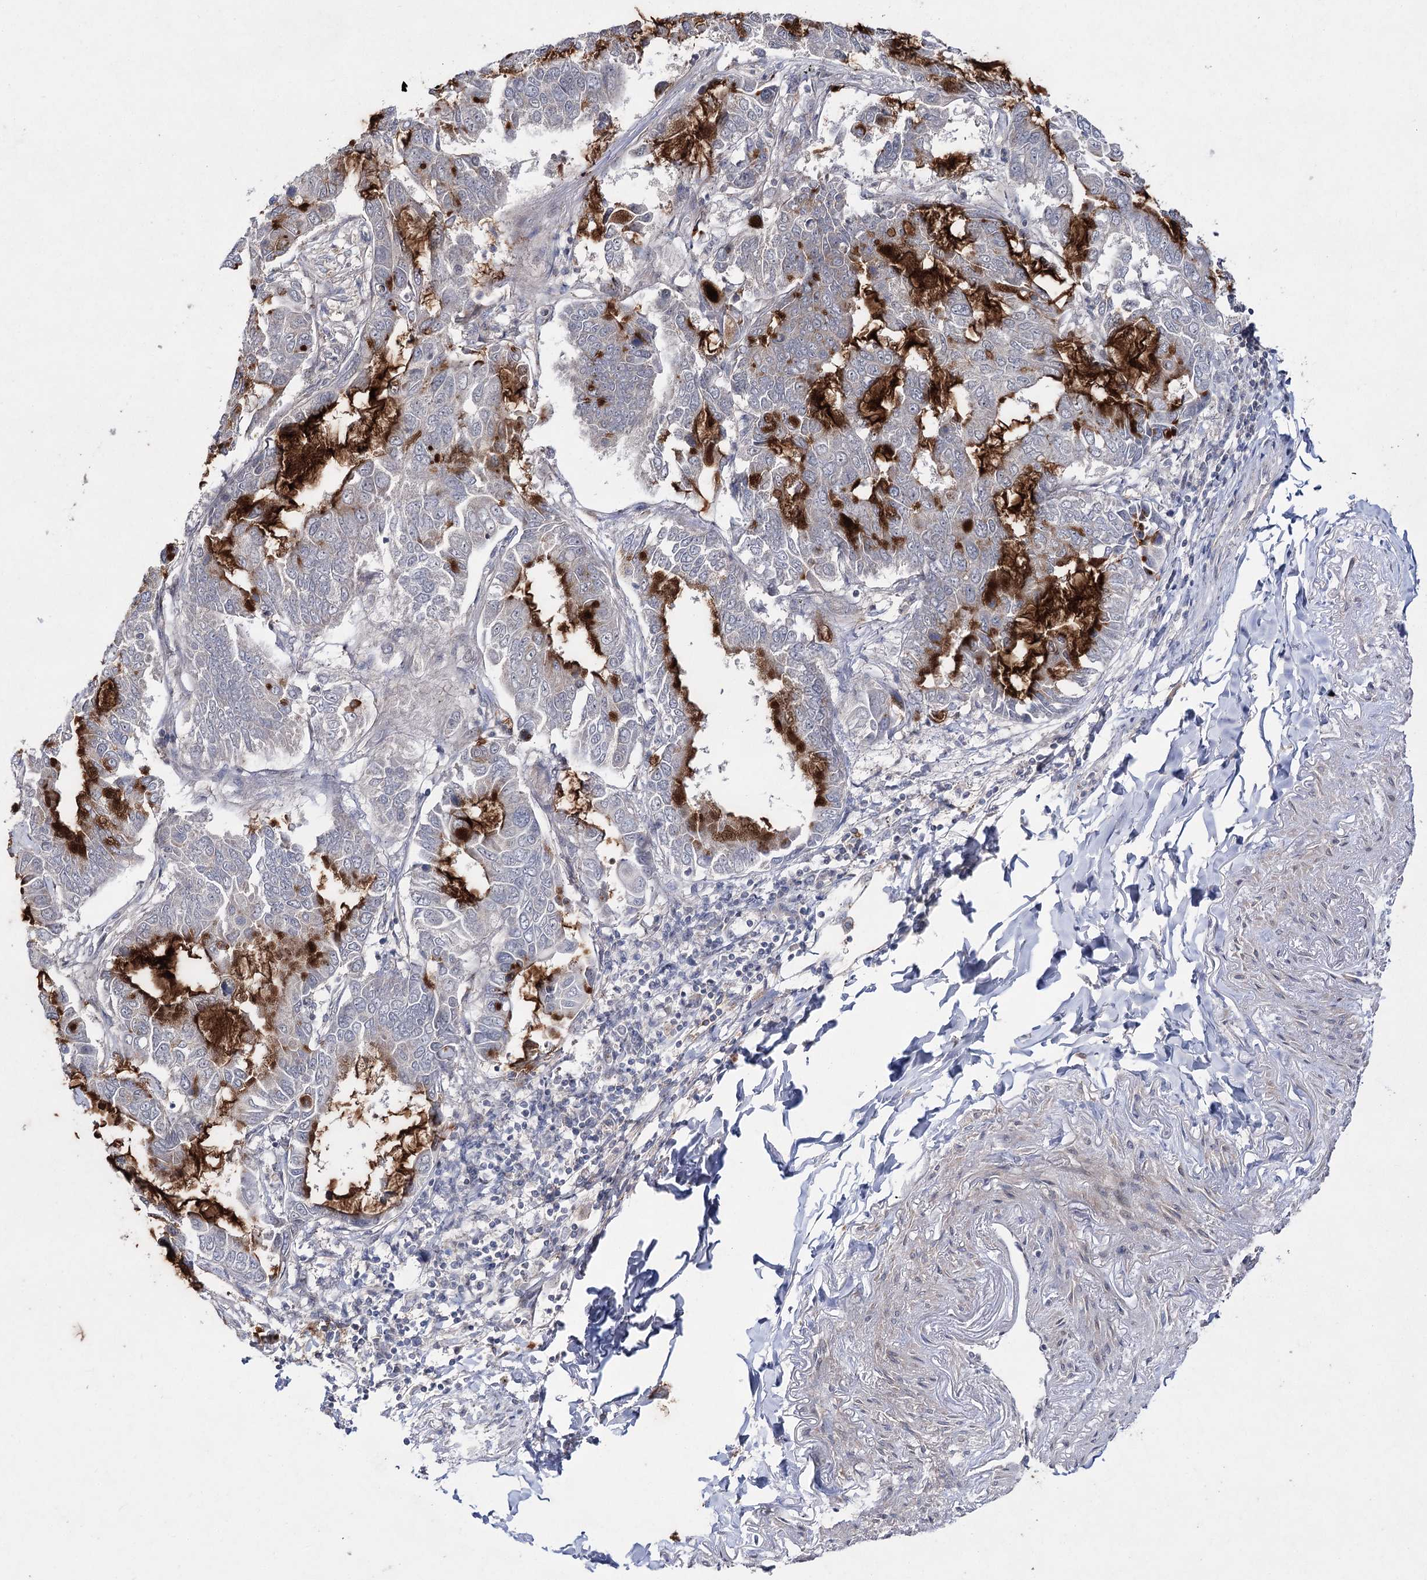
{"staining": {"intensity": "strong", "quantity": "<25%", "location": "cytoplasmic/membranous"}, "tissue": "lung cancer", "cell_type": "Tumor cells", "image_type": "cancer", "snomed": [{"axis": "morphology", "description": "Adenocarcinoma, NOS"}, {"axis": "topography", "description": "Lung"}], "caption": "Protein staining demonstrates strong cytoplasmic/membranous staining in about <25% of tumor cells in lung cancer.", "gene": "FANCL", "patient": {"sex": "male", "age": 64}}